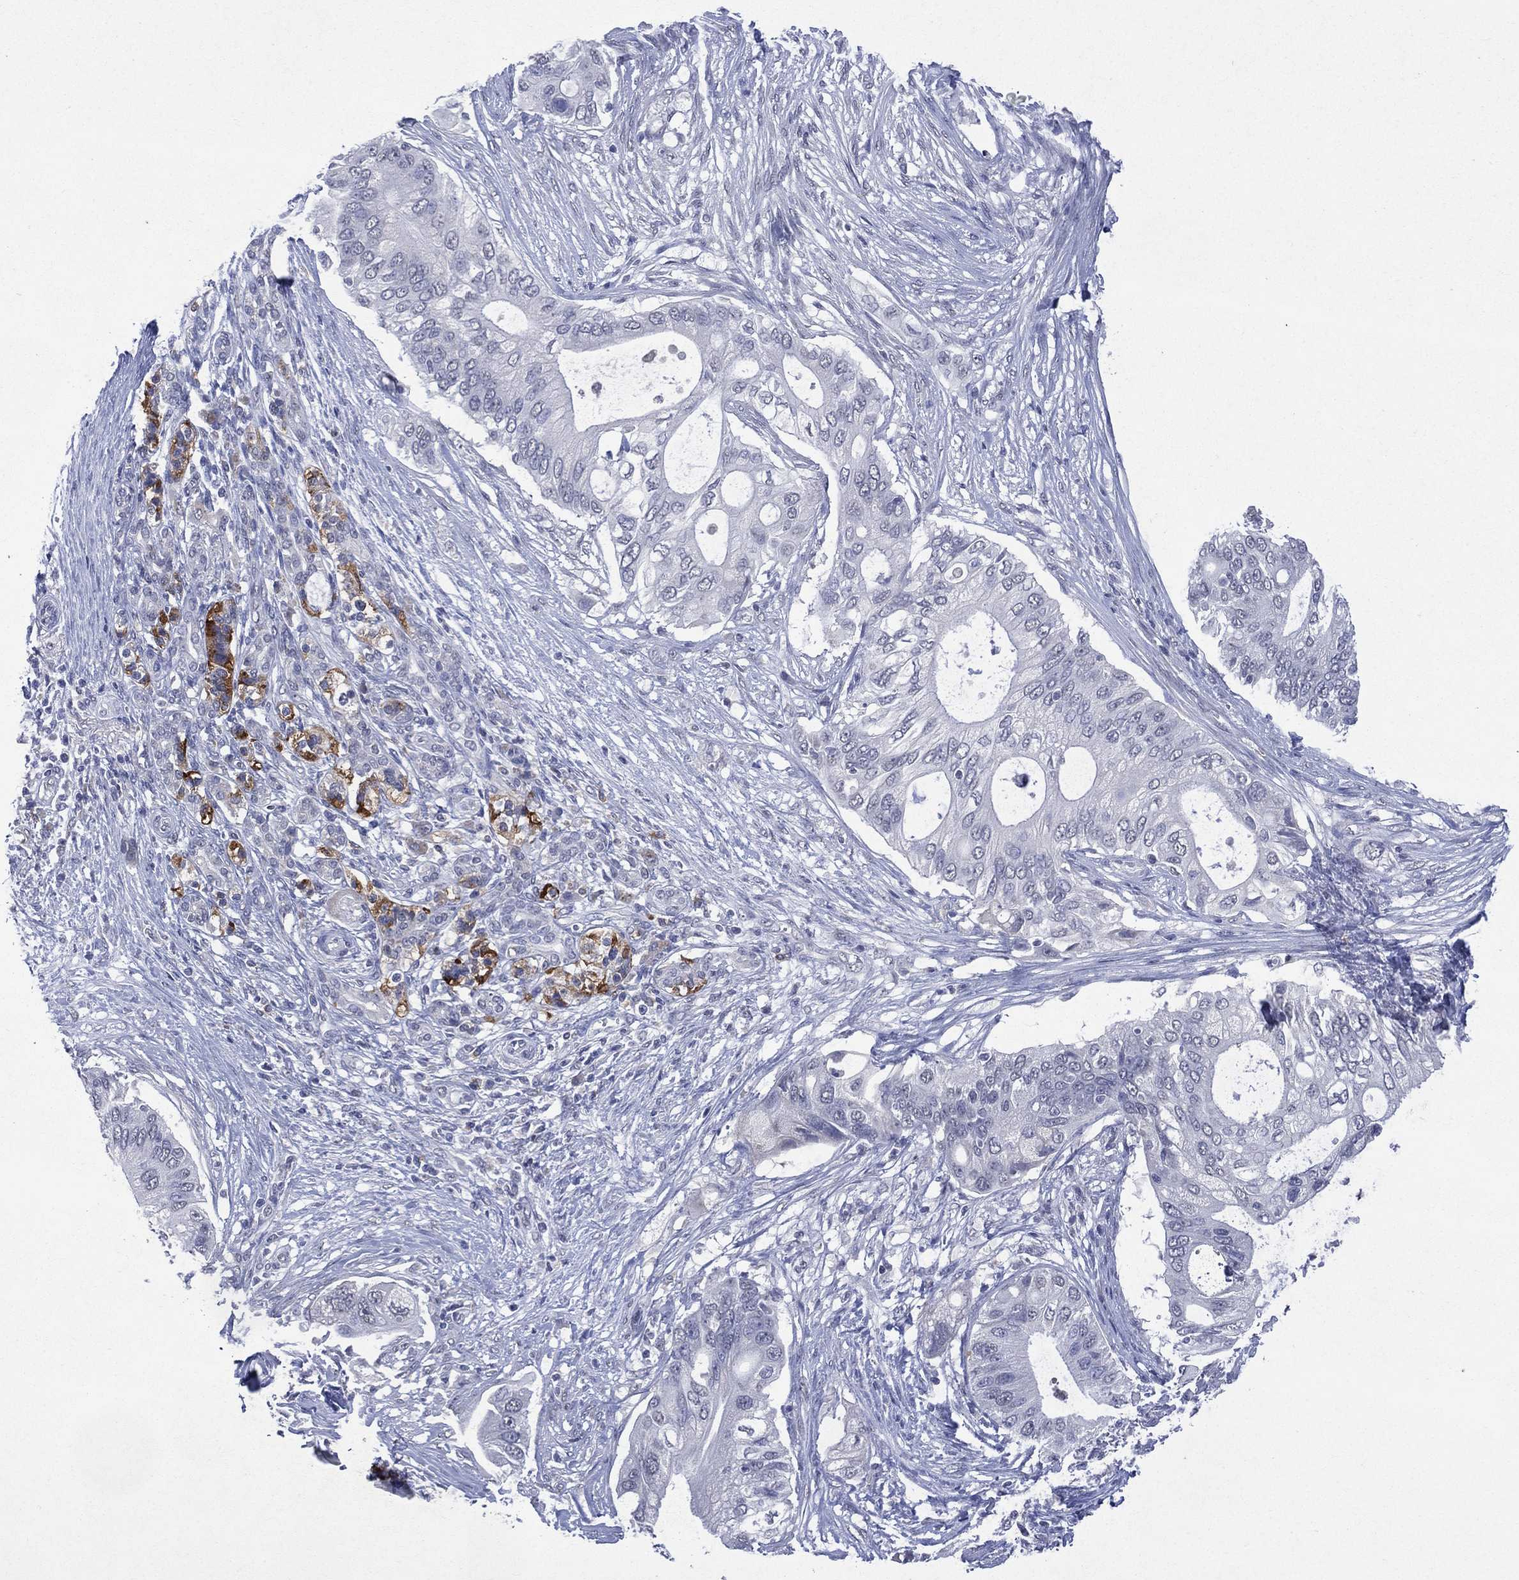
{"staining": {"intensity": "negative", "quantity": "none", "location": "none"}, "tissue": "pancreatic cancer", "cell_type": "Tumor cells", "image_type": "cancer", "snomed": [{"axis": "morphology", "description": "Adenocarcinoma, NOS"}, {"axis": "topography", "description": "Pancreas"}], "caption": "An image of human adenocarcinoma (pancreatic) is negative for staining in tumor cells.", "gene": "ASB10", "patient": {"sex": "female", "age": 72}}